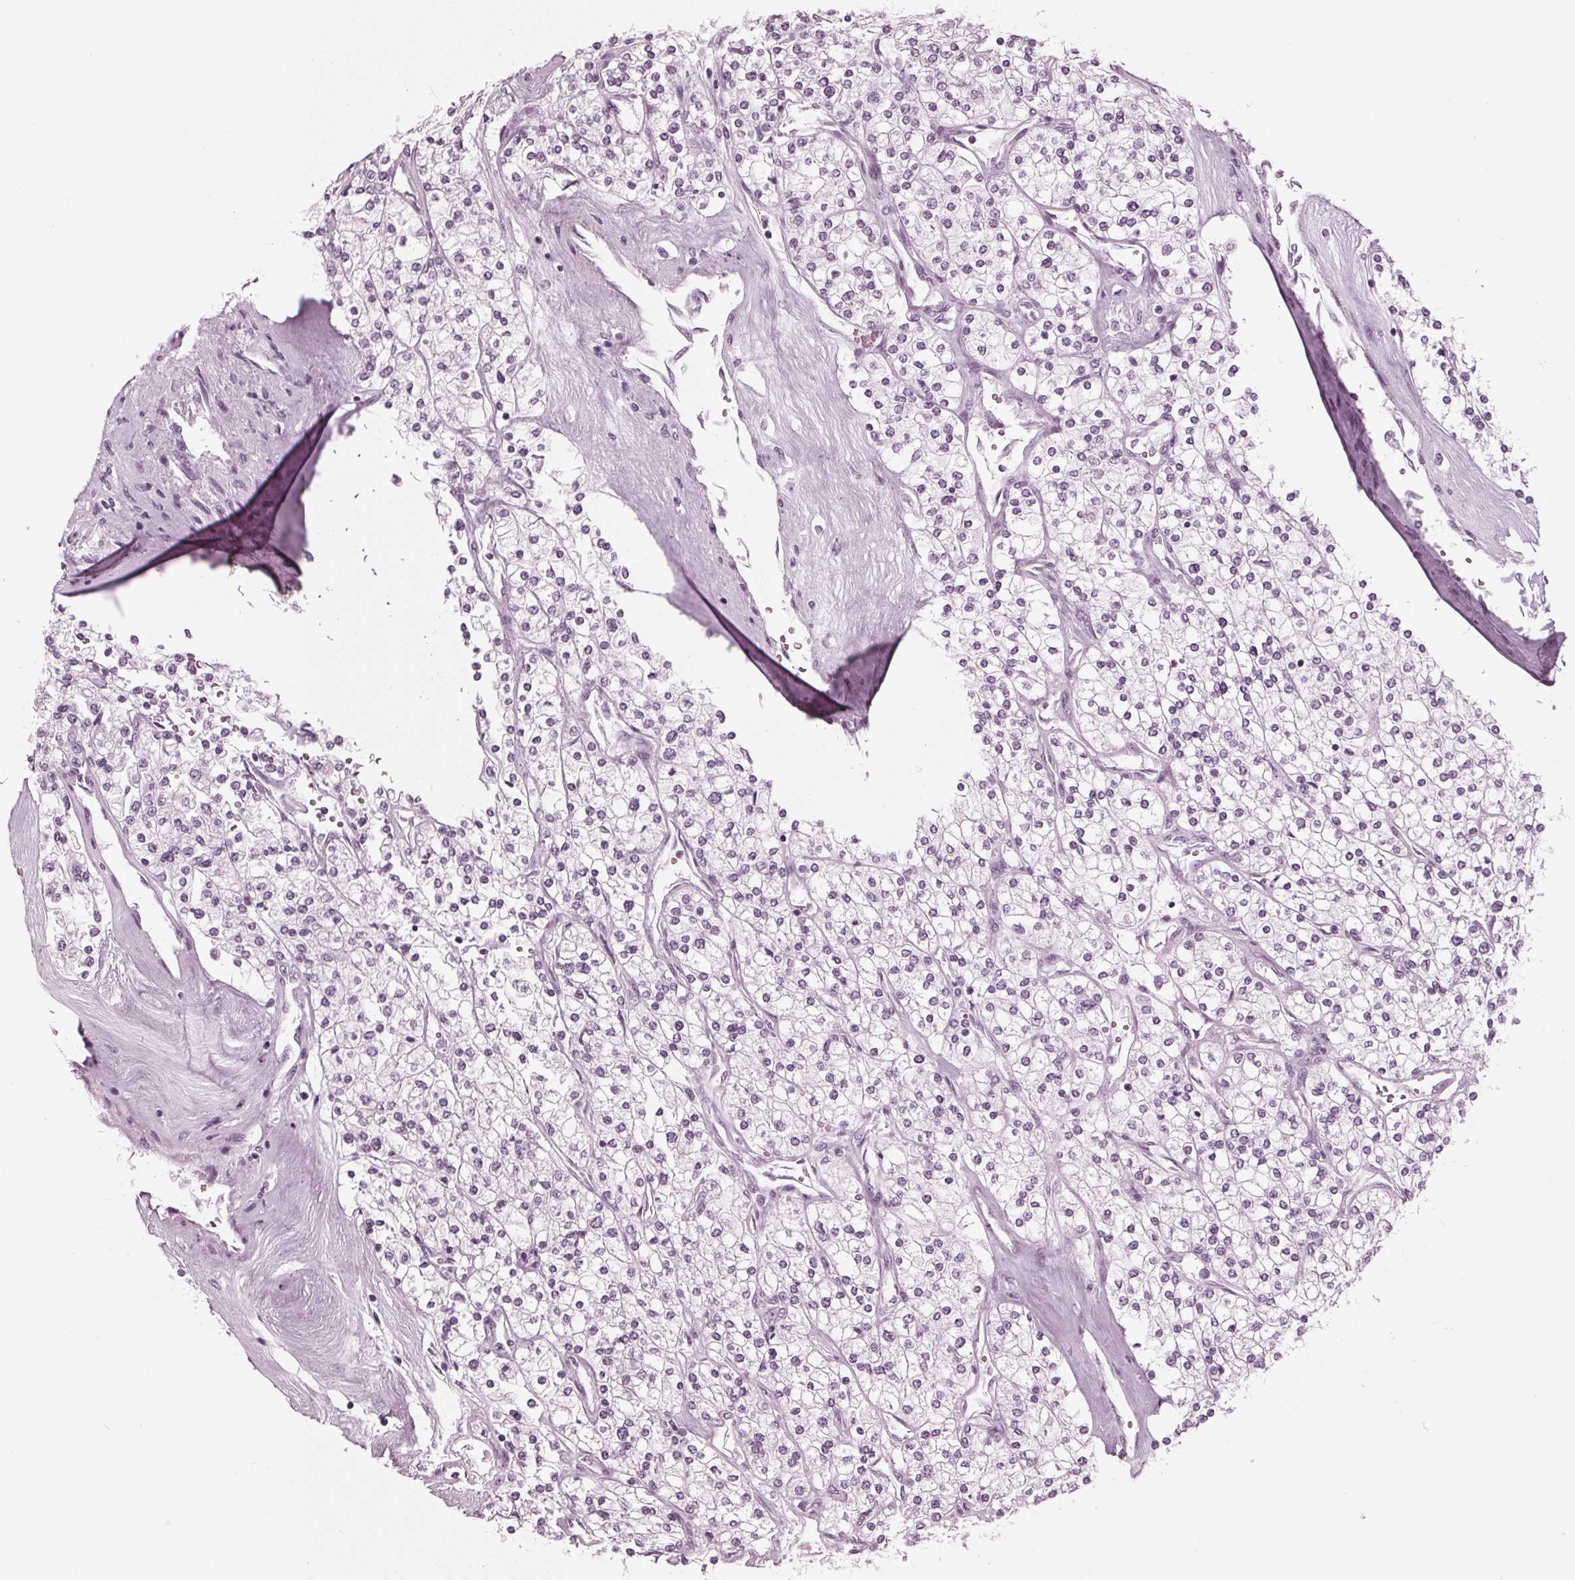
{"staining": {"intensity": "negative", "quantity": "none", "location": "none"}, "tissue": "renal cancer", "cell_type": "Tumor cells", "image_type": "cancer", "snomed": [{"axis": "morphology", "description": "Adenocarcinoma, NOS"}, {"axis": "topography", "description": "Kidney"}], "caption": "An IHC histopathology image of renal adenocarcinoma is shown. There is no staining in tumor cells of renal adenocarcinoma.", "gene": "KRT28", "patient": {"sex": "male", "age": 80}}